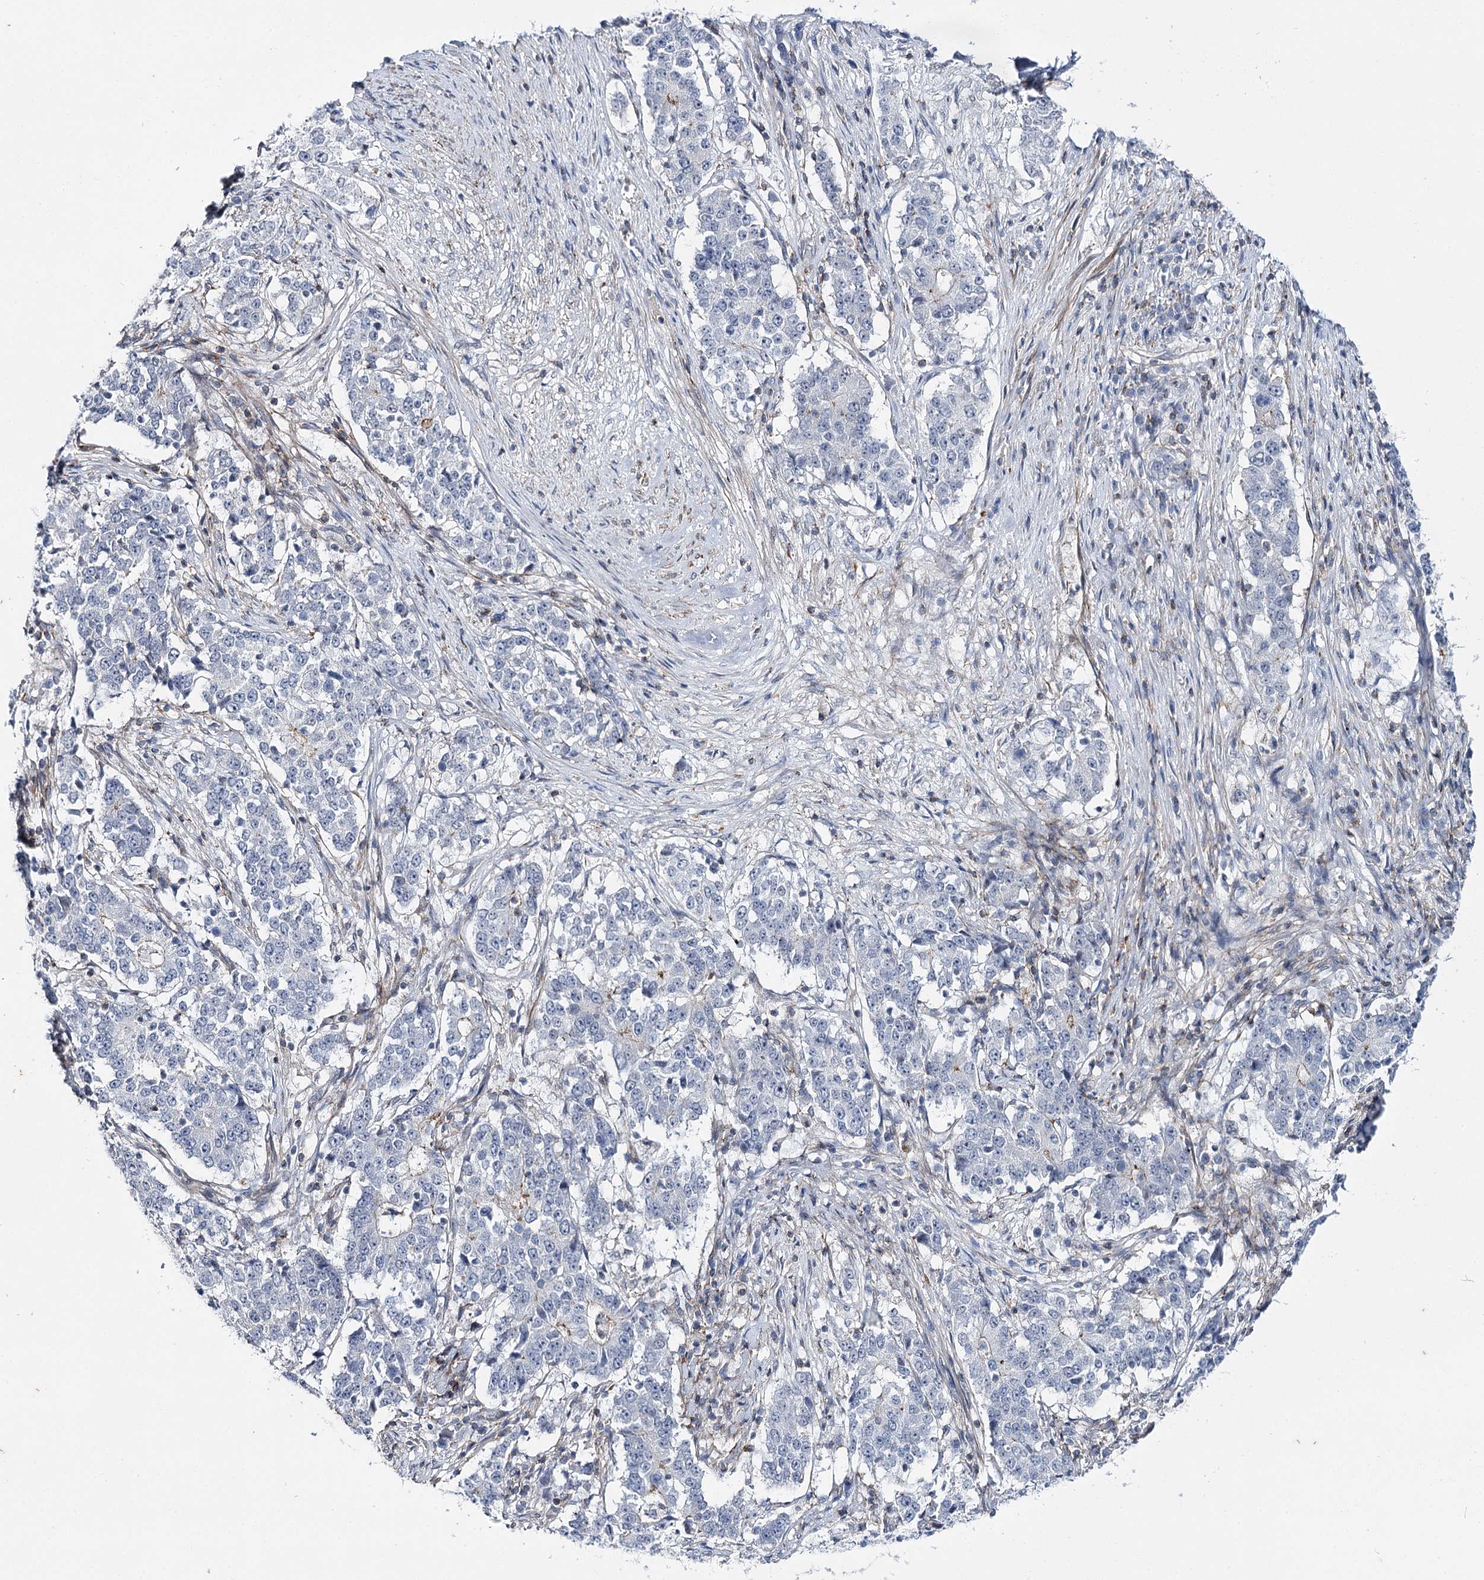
{"staining": {"intensity": "negative", "quantity": "none", "location": "none"}, "tissue": "stomach cancer", "cell_type": "Tumor cells", "image_type": "cancer", "snomed": [{"axis": "morphology", "description": "Adenocarcinoma, NOS"}, {"axis": "topography", "description": "Stomach"}], "caption": "Stomach adenocarcinoma was stained to show a protein in brown. There is no significant positivity in tumor cells.", "gene": "AGXT2", "patient": {"sex": "male", "age": 59}}